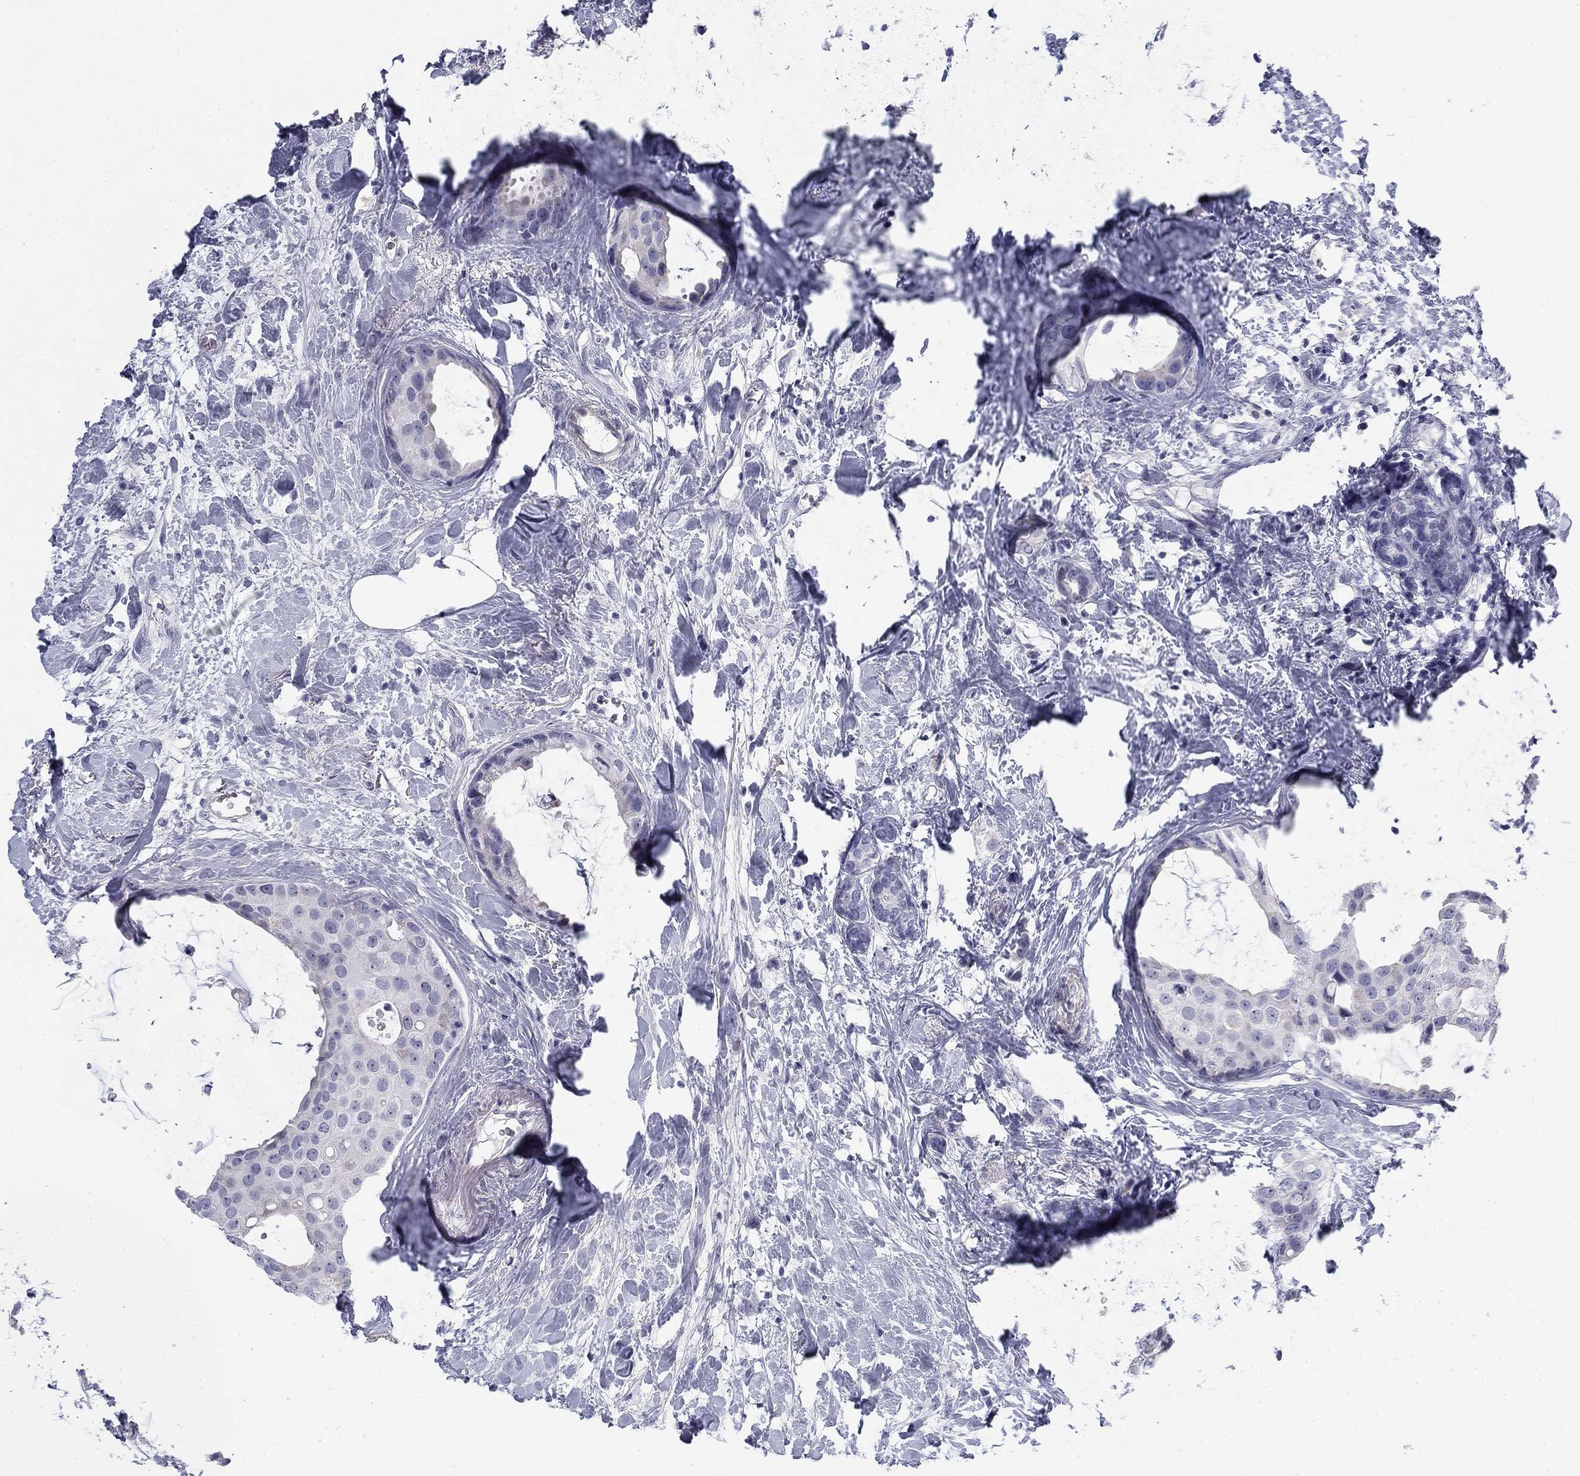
{"staining": {"intensity": "negative", "quantity": "none", "location": "none"}, "tissue": "breast cancer", "cell_type": "Tumor cells", "image_type": "cancer", "snomed": [{"axis": "morphology", "description": "Duct carcinoma"}, {"axis": "topography", "description": "Breast"}], "caption": "Immunohistochemical staining of human breast cancer (invasive ductal carcinoma) demonstrates no significant positivity in tumor cells.", "gene": "PRPH", "patient": {"sex": "female", "age": 45}}